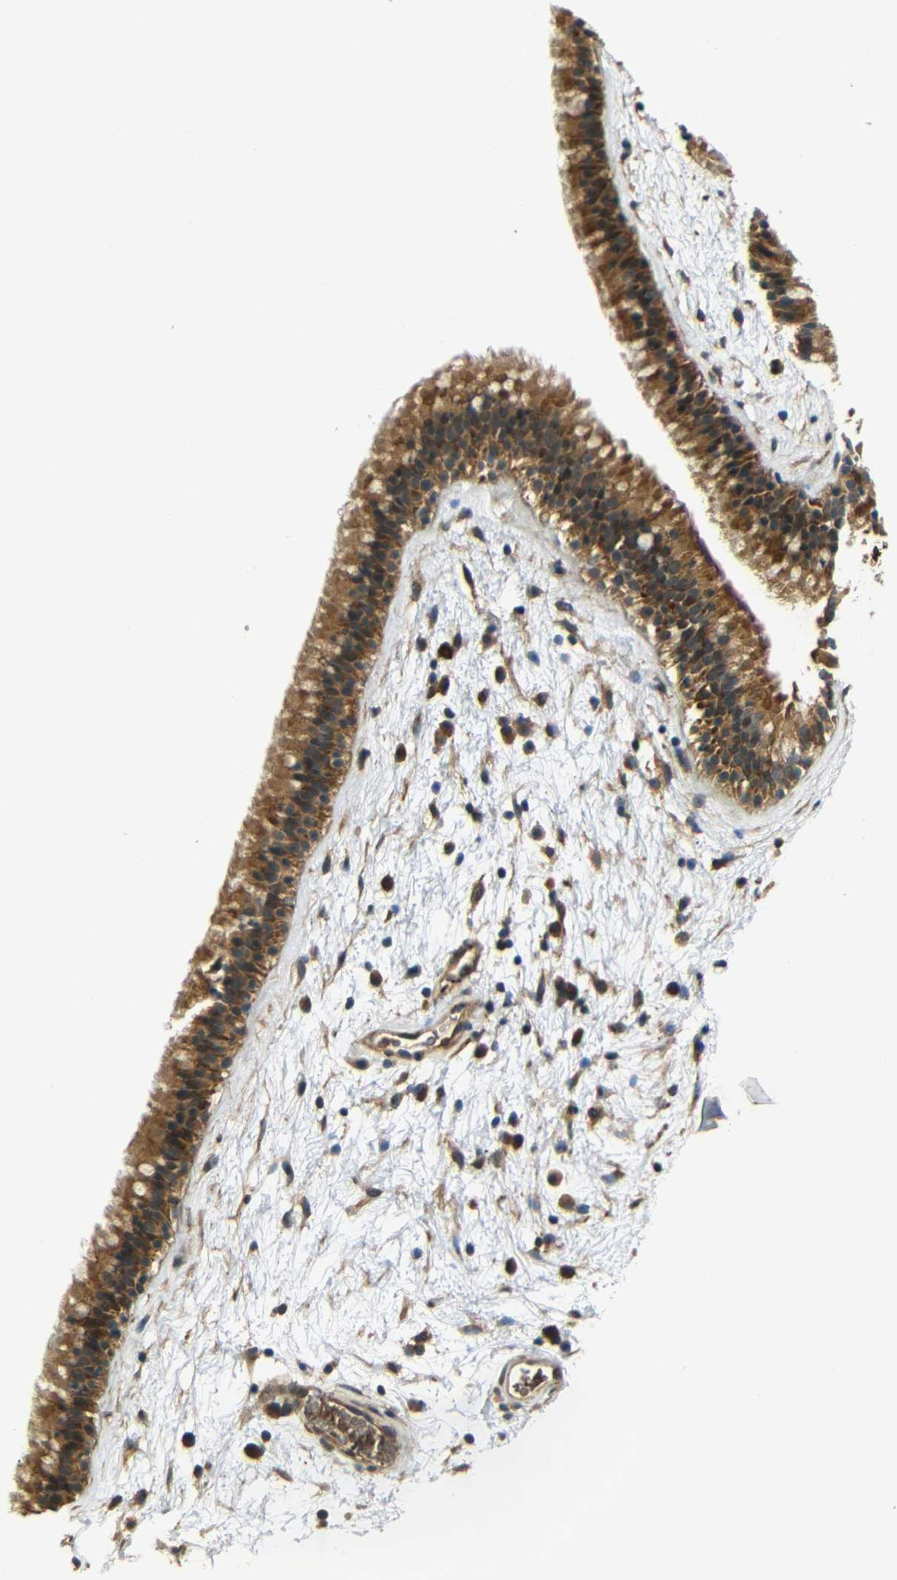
{"staining": {"intensity": "moderate", "quantity": ">75%", "location": "cytoplasmic/membranous"}, "tissue": "nasopharynx", "cell_type": "Respiratory epithelial cells", "image_type": "normal", "snomed": [{"axis": "morphology", "description": "Normal tissue, NOS"}, {"axis": "morphology", "description": "Inflammation, NOS"}, {"axis": "topography", "description": "Nasopharynx"}], "caption": "The immunohistochemical stain highlights moderate cytoplasmic/membranous expression in respiratory epithelial cells of benign nasopharynx. The staining was performed using DAB to visualize the protein expression in brown, while the nuclei were stained in blue with hematoxylin (Magnification: 20x).", "gene": "EPHB2", "patient": {"sex": "male", "age": 48}}